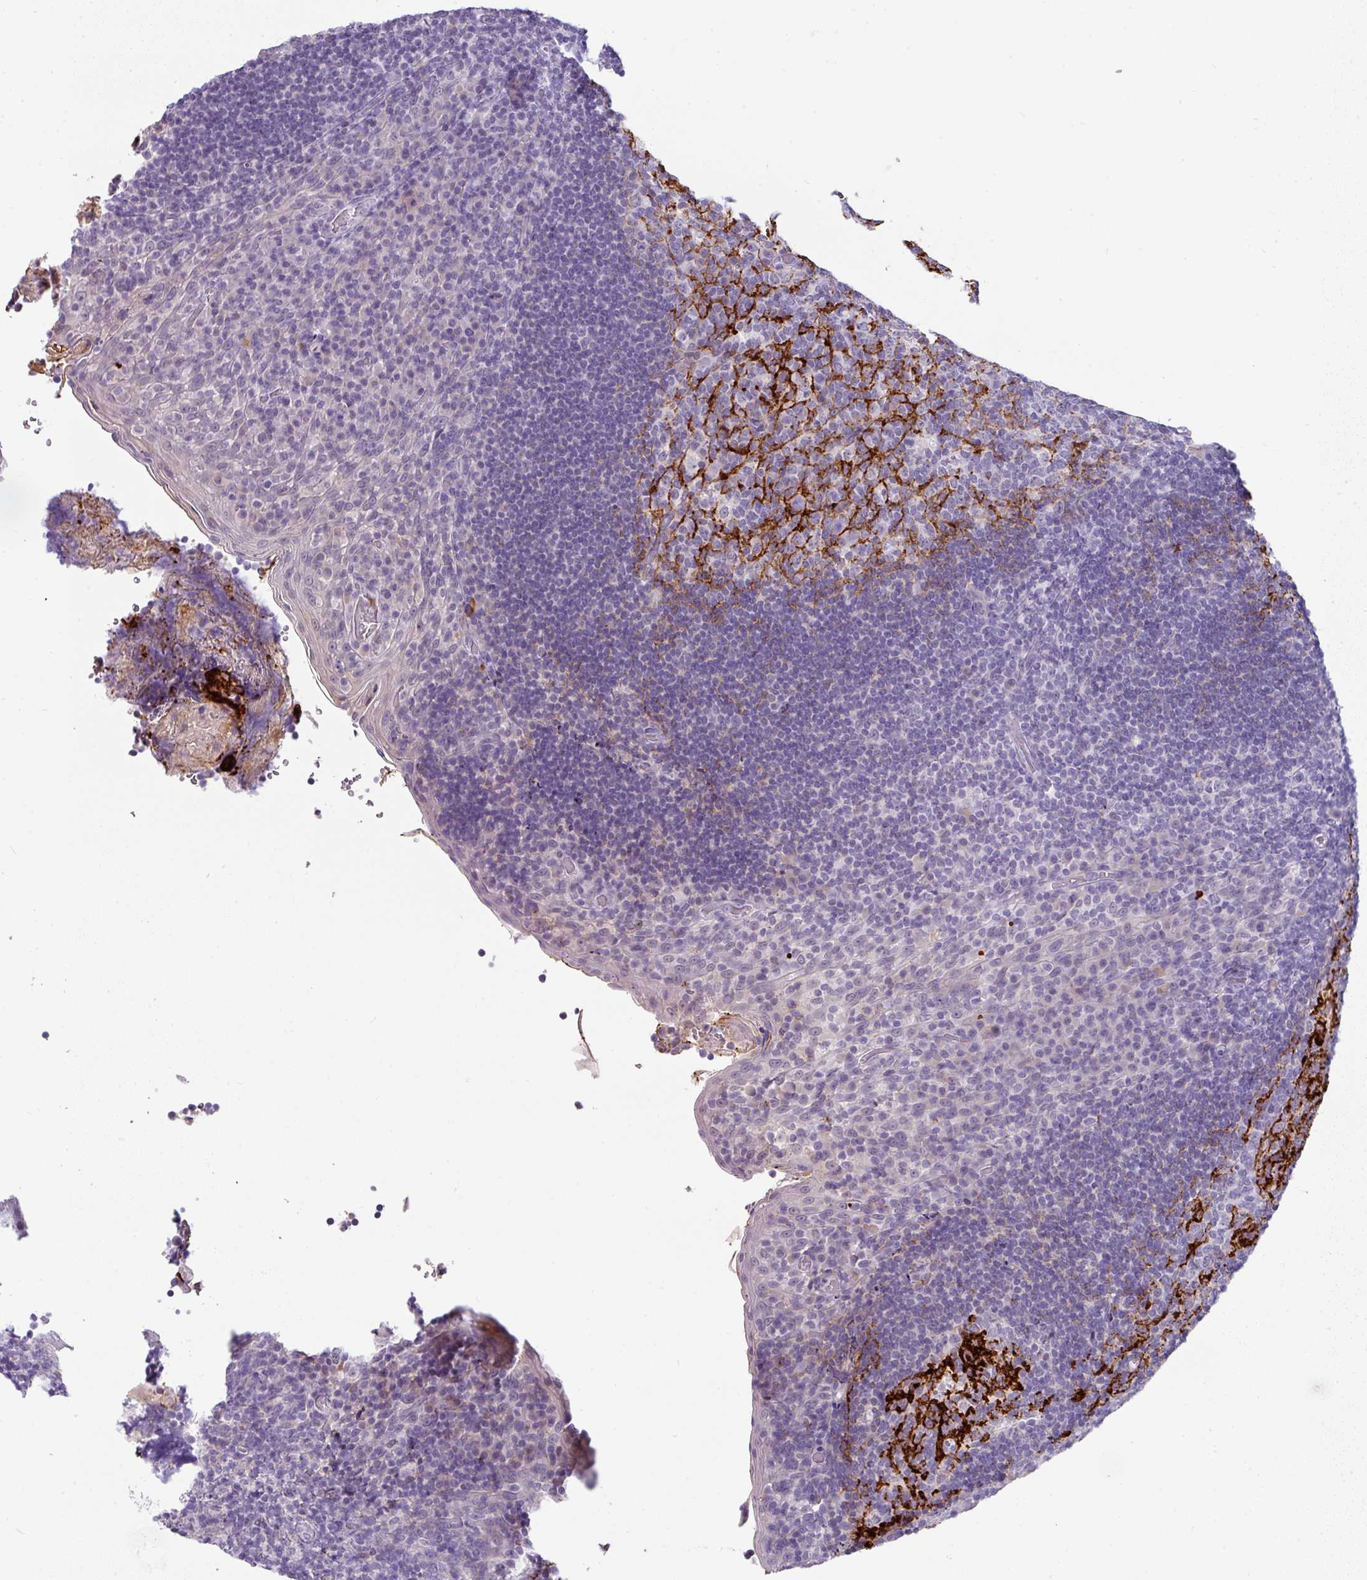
{"staining": {"intensity": "strong", "quantity": "<25%", "location": "cytoplasmic/membranous"}, "tissue": "tonsil", "cell_type": "Germinal center cells", "image_type": "normal", "snomed": [{"axis": "morphology", "description": "Normal tissue, NOS"}, {"axis": "topography", "description": "Tonsil"}], "caption": "This is a histology image of IHC staining of normal tonsil, which shows strong staining in the cytoplasmic/membranous of germinal center cells.", "gene": "FGF17", "patient": {"sex": "male", "age": 17}}